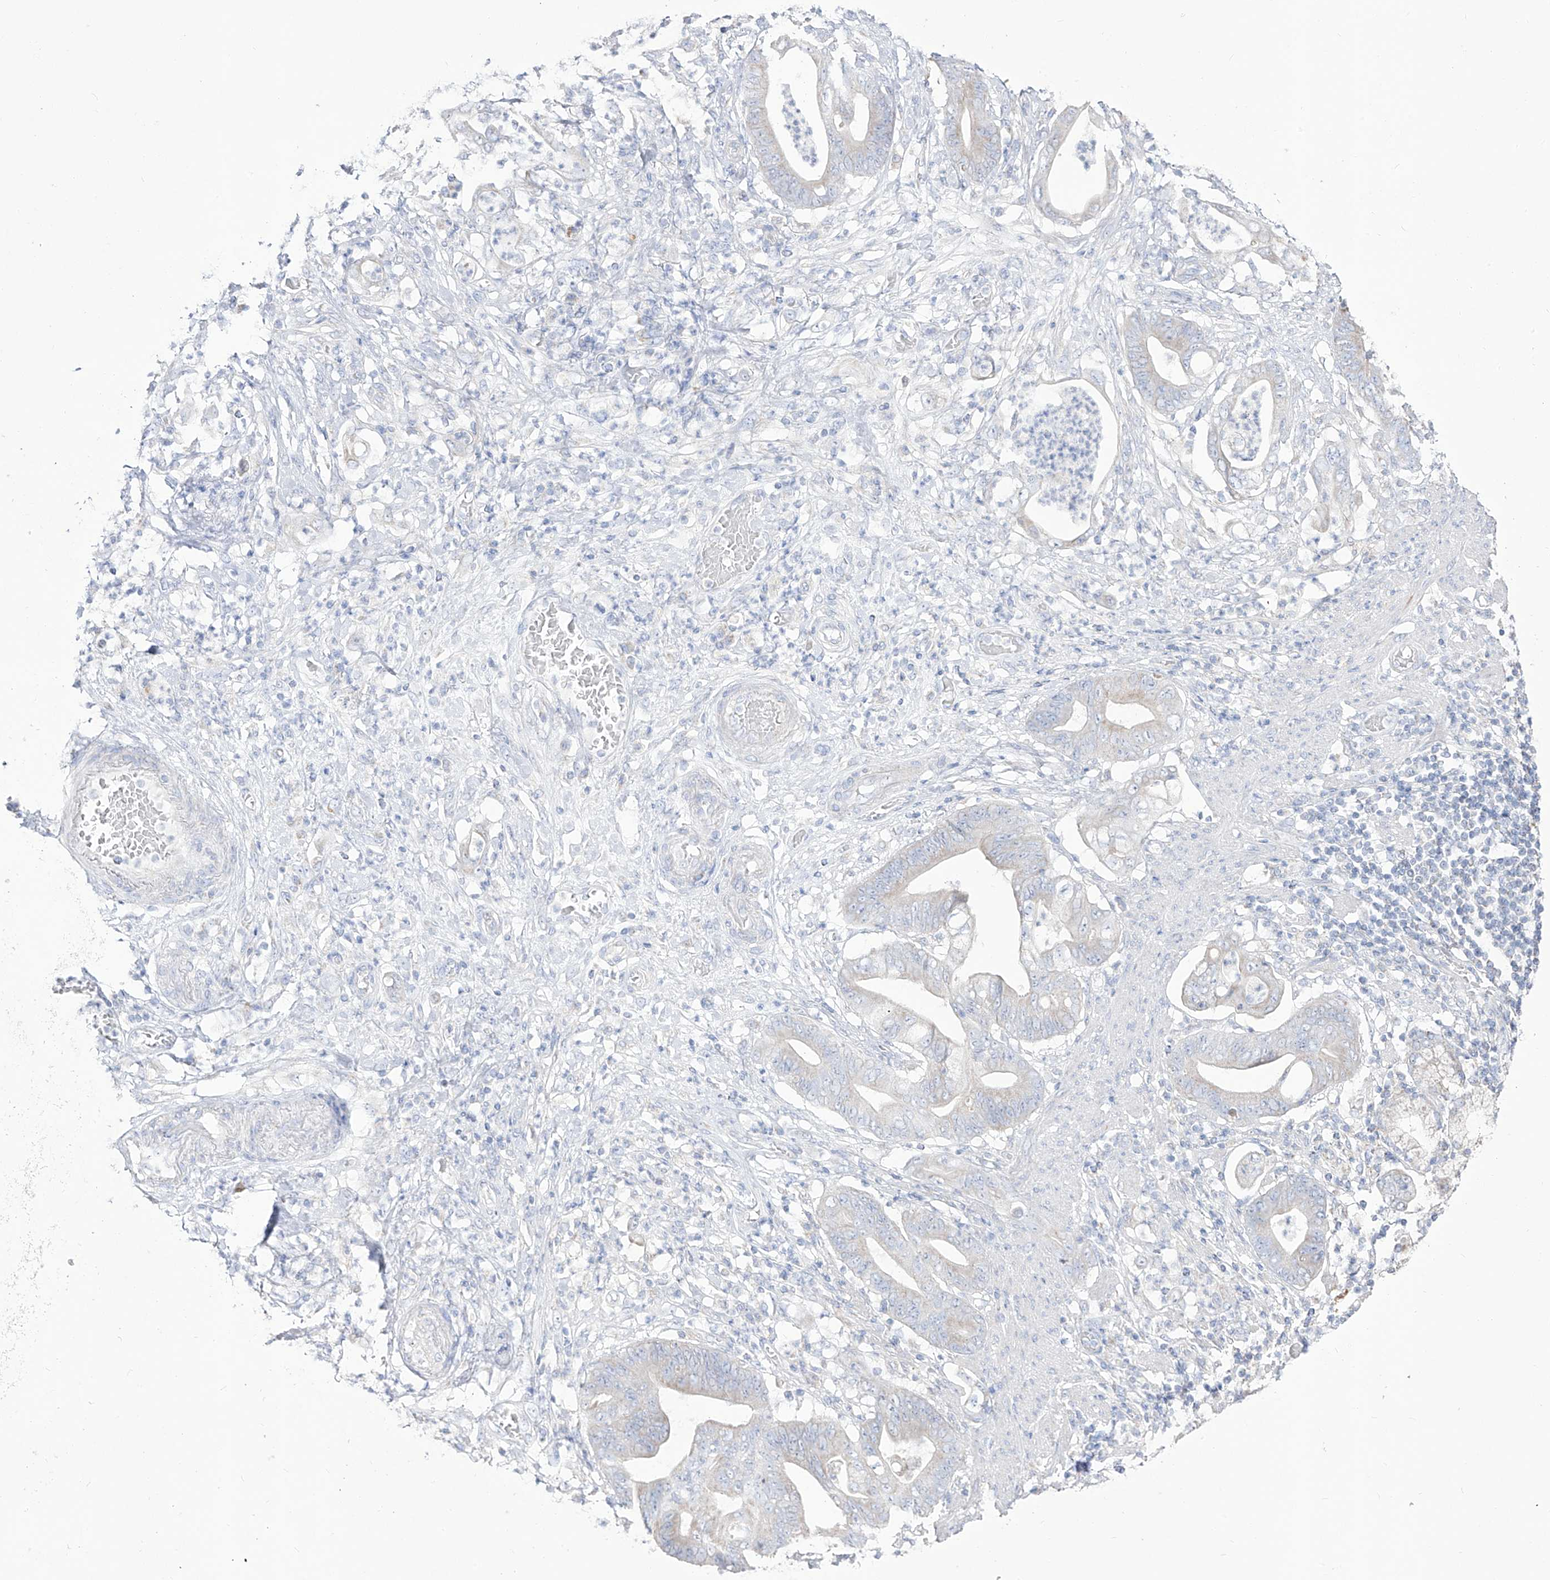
{"staining": {"intensity": "negative", "quantity": "none", "location": "none"}, "tissue": "stomach cancer", "cell_type": "Tumor cells", "image_type": "cancer", "snomed": [{"axis": "morphology", "description": "Adenocarcinoma, NOS"}, {"axis": "topography", "description": "Stomach"}], "caption": "Tumor cells show no significant protein expression in adenocarcinoma (stomach).", "gene": "RCHY1", "patient": {"sex": "female", "age": 73}}